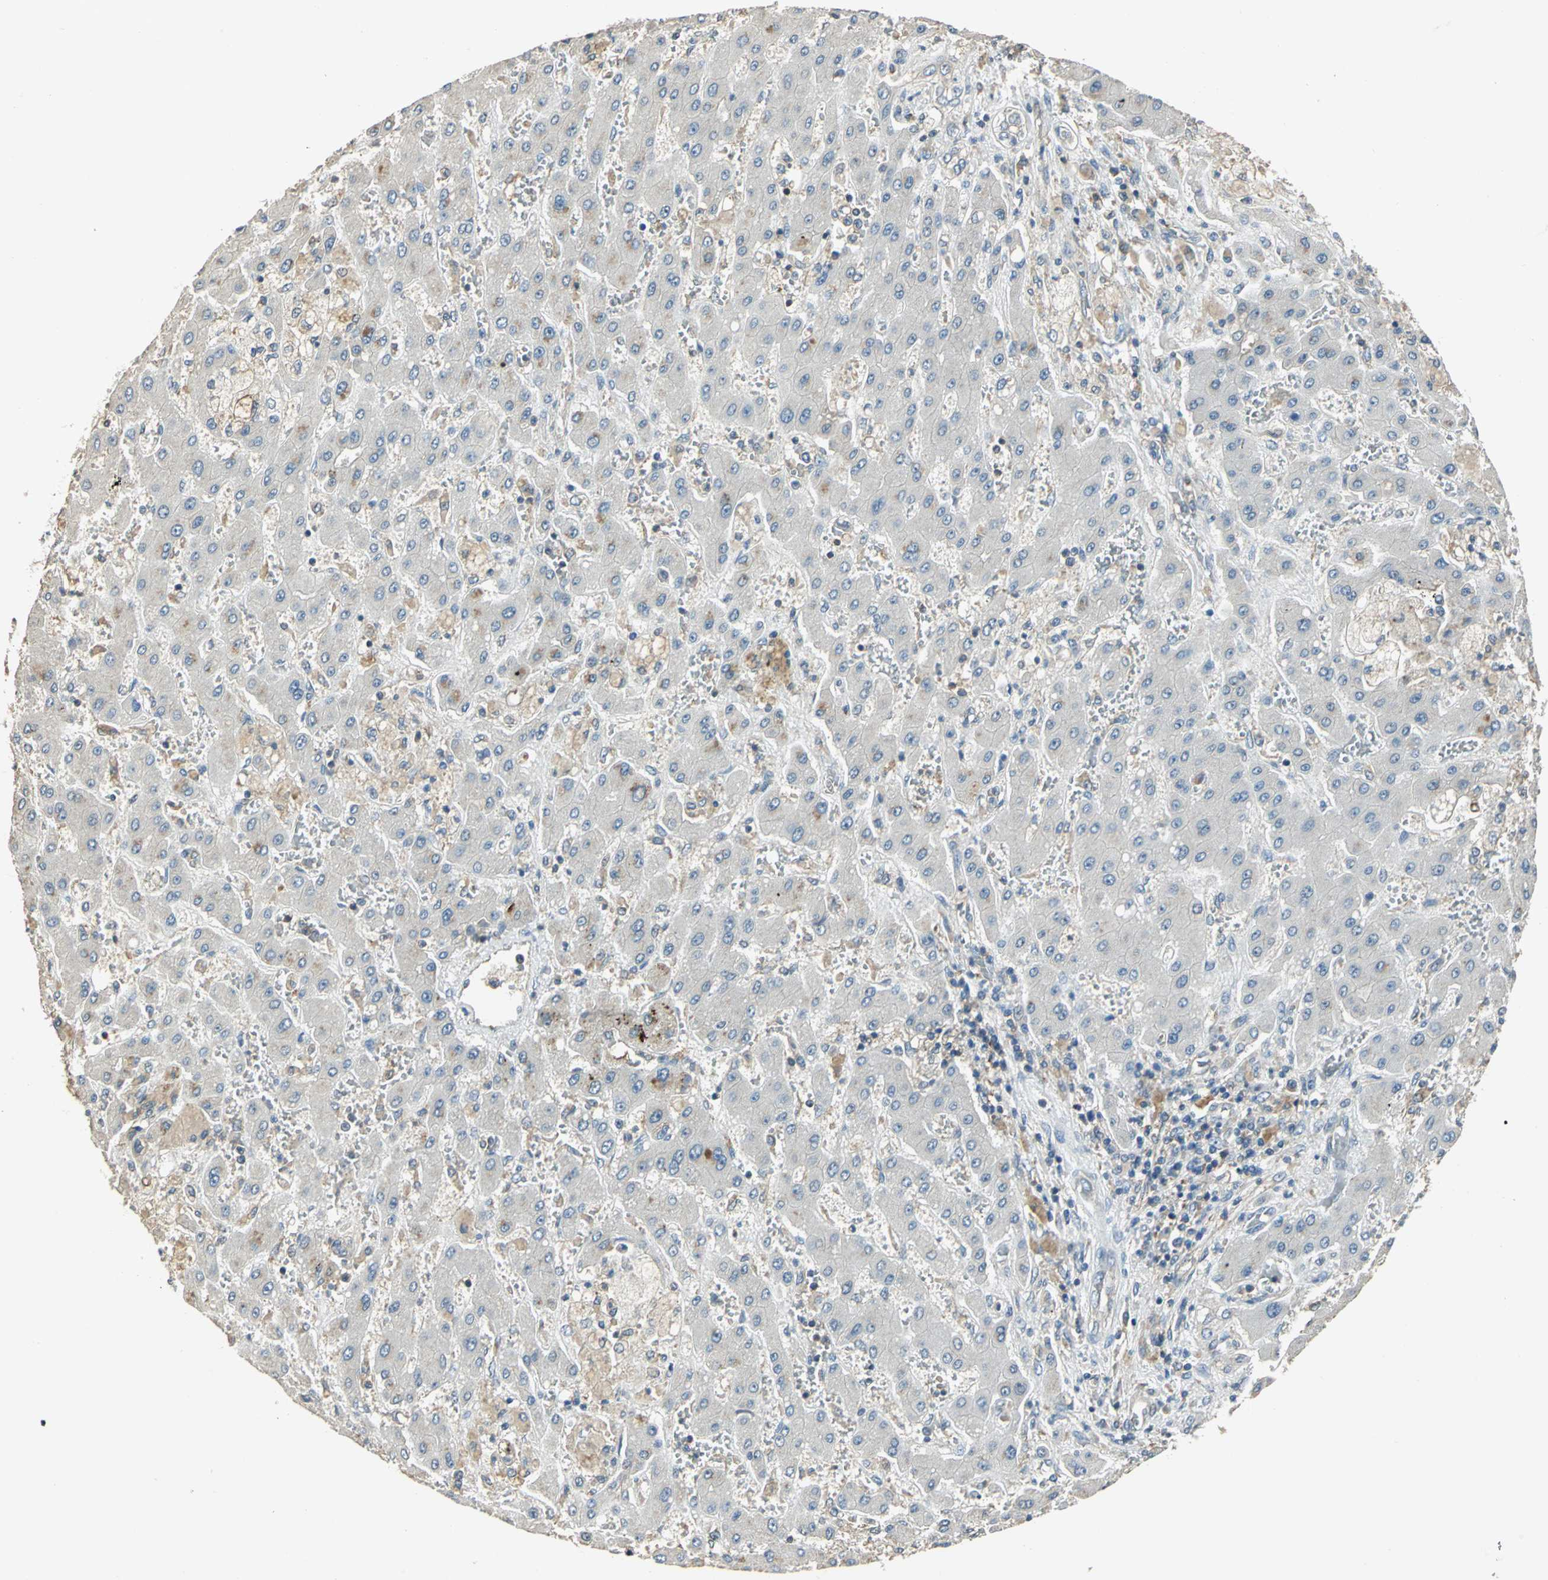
{"staining": {"intensity": "weak", "quantity": "<25%", "location": "cytoplasmic/membranous"}, "tissue": "liver cancer", "cell_type": "Tumor cells", "image_type": "cancer", "snomed": [{"axis": "morphology", "description": "Cholangiocarcinoma"}, {"axis": "topography", "description": "Liver"}], "caption": "Tumor cells are negative for protein expression in human cholangiocarcinoma (liver). Nuclei are stained in blue.", "gene": "RAPGEF1", "patient": {"sex": "male", "age": 50}}